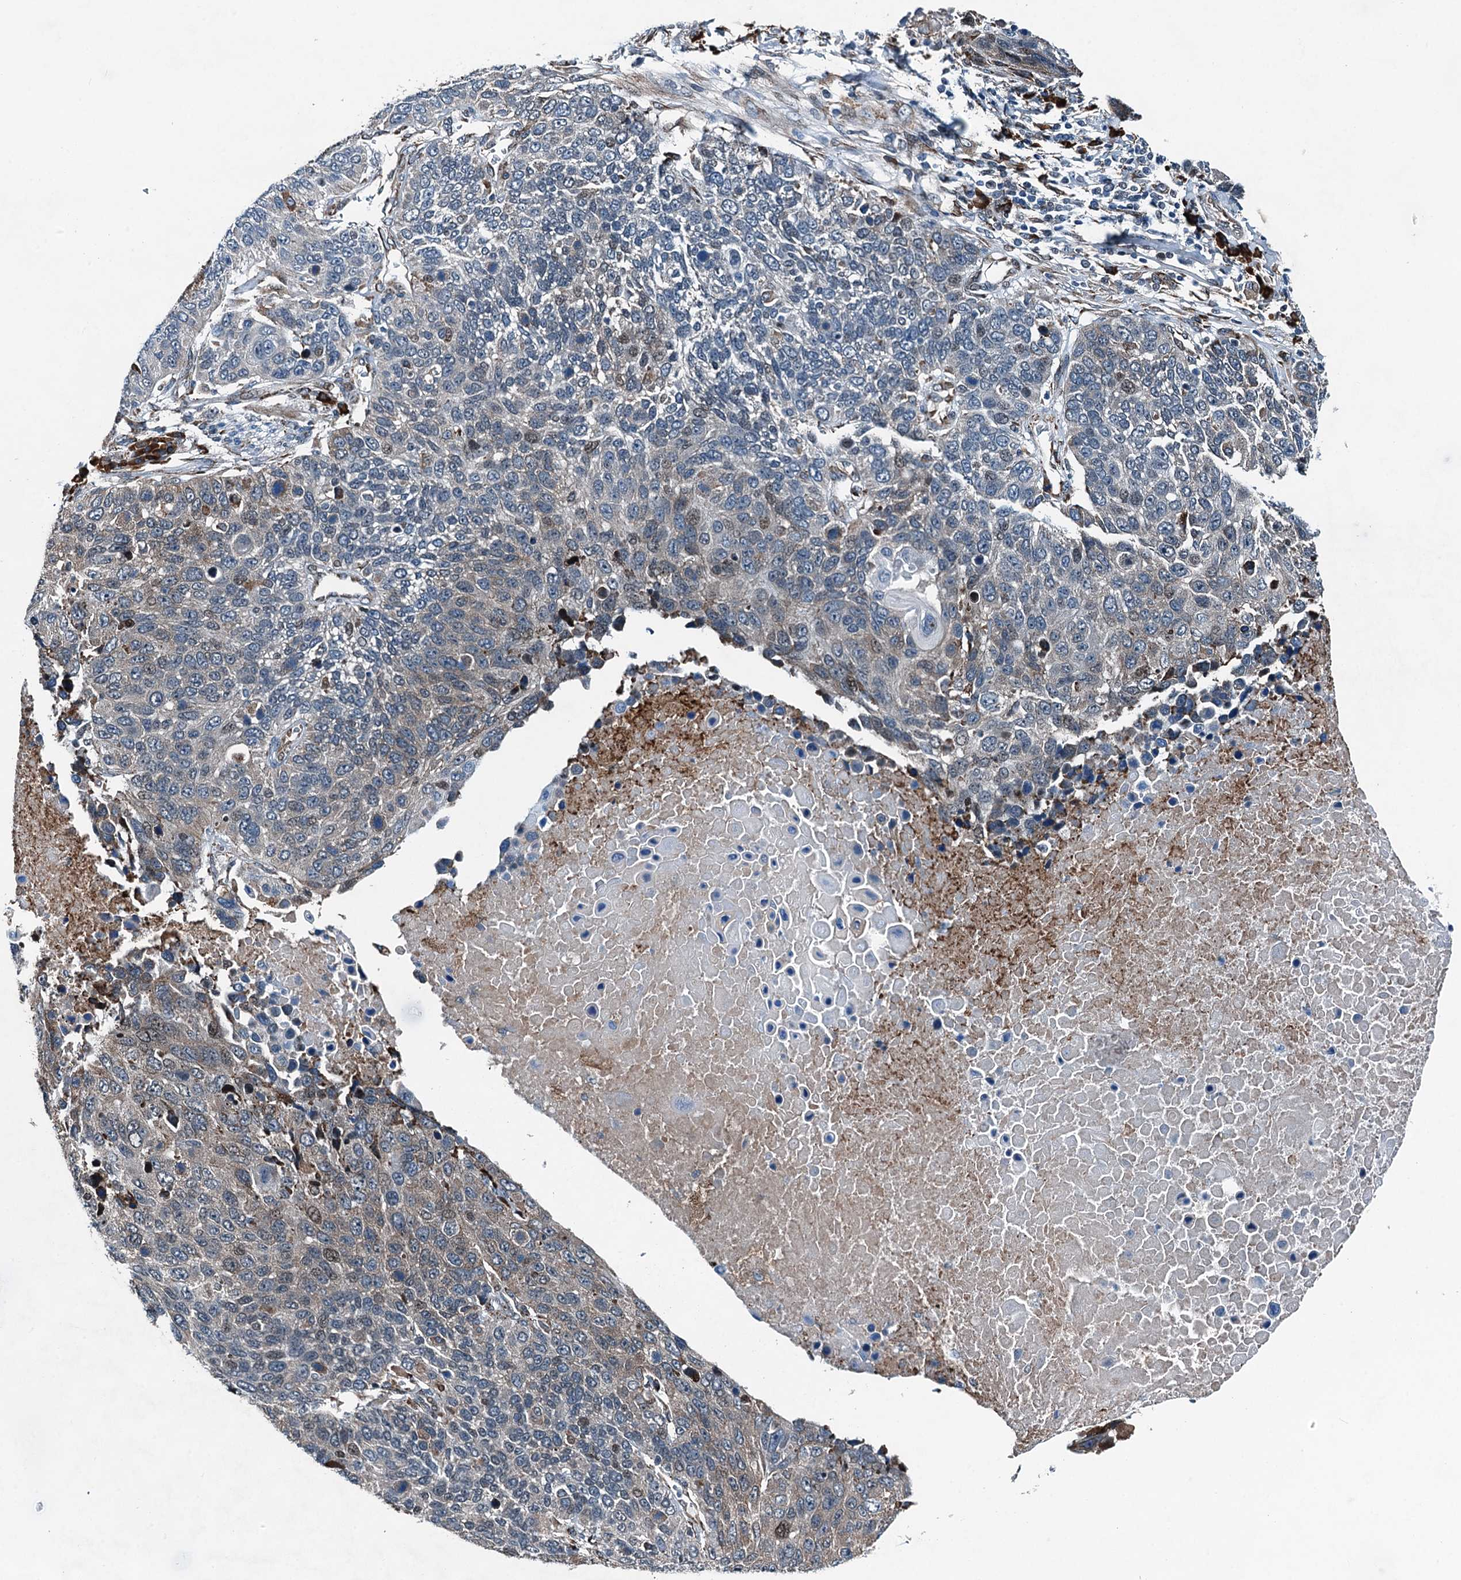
{"staining": {"intensity": "weak", "quantity": "<25%", "location": "cytoplasmic/membranous,nuclear"}, "tissue": "lung cancer", "cell_type": "Tumor cells", "image_type": "cancer", "snomed": [{"axis": "morphology", "description": "Normal tissue, NOS"}, {"axis": "morphology", "description": "Squamous cell carcinoma, NOS"}, {"axis": "topography", "description": "Lymph node"}, {"axis": "topography", "description": "Lung"}], "caption": "An image of human squamous cell carcinoma (lung) is negative for staining in tumor cells.", "gene": "TAMALIN", "patient": {"sex": "male", "age": 66}}